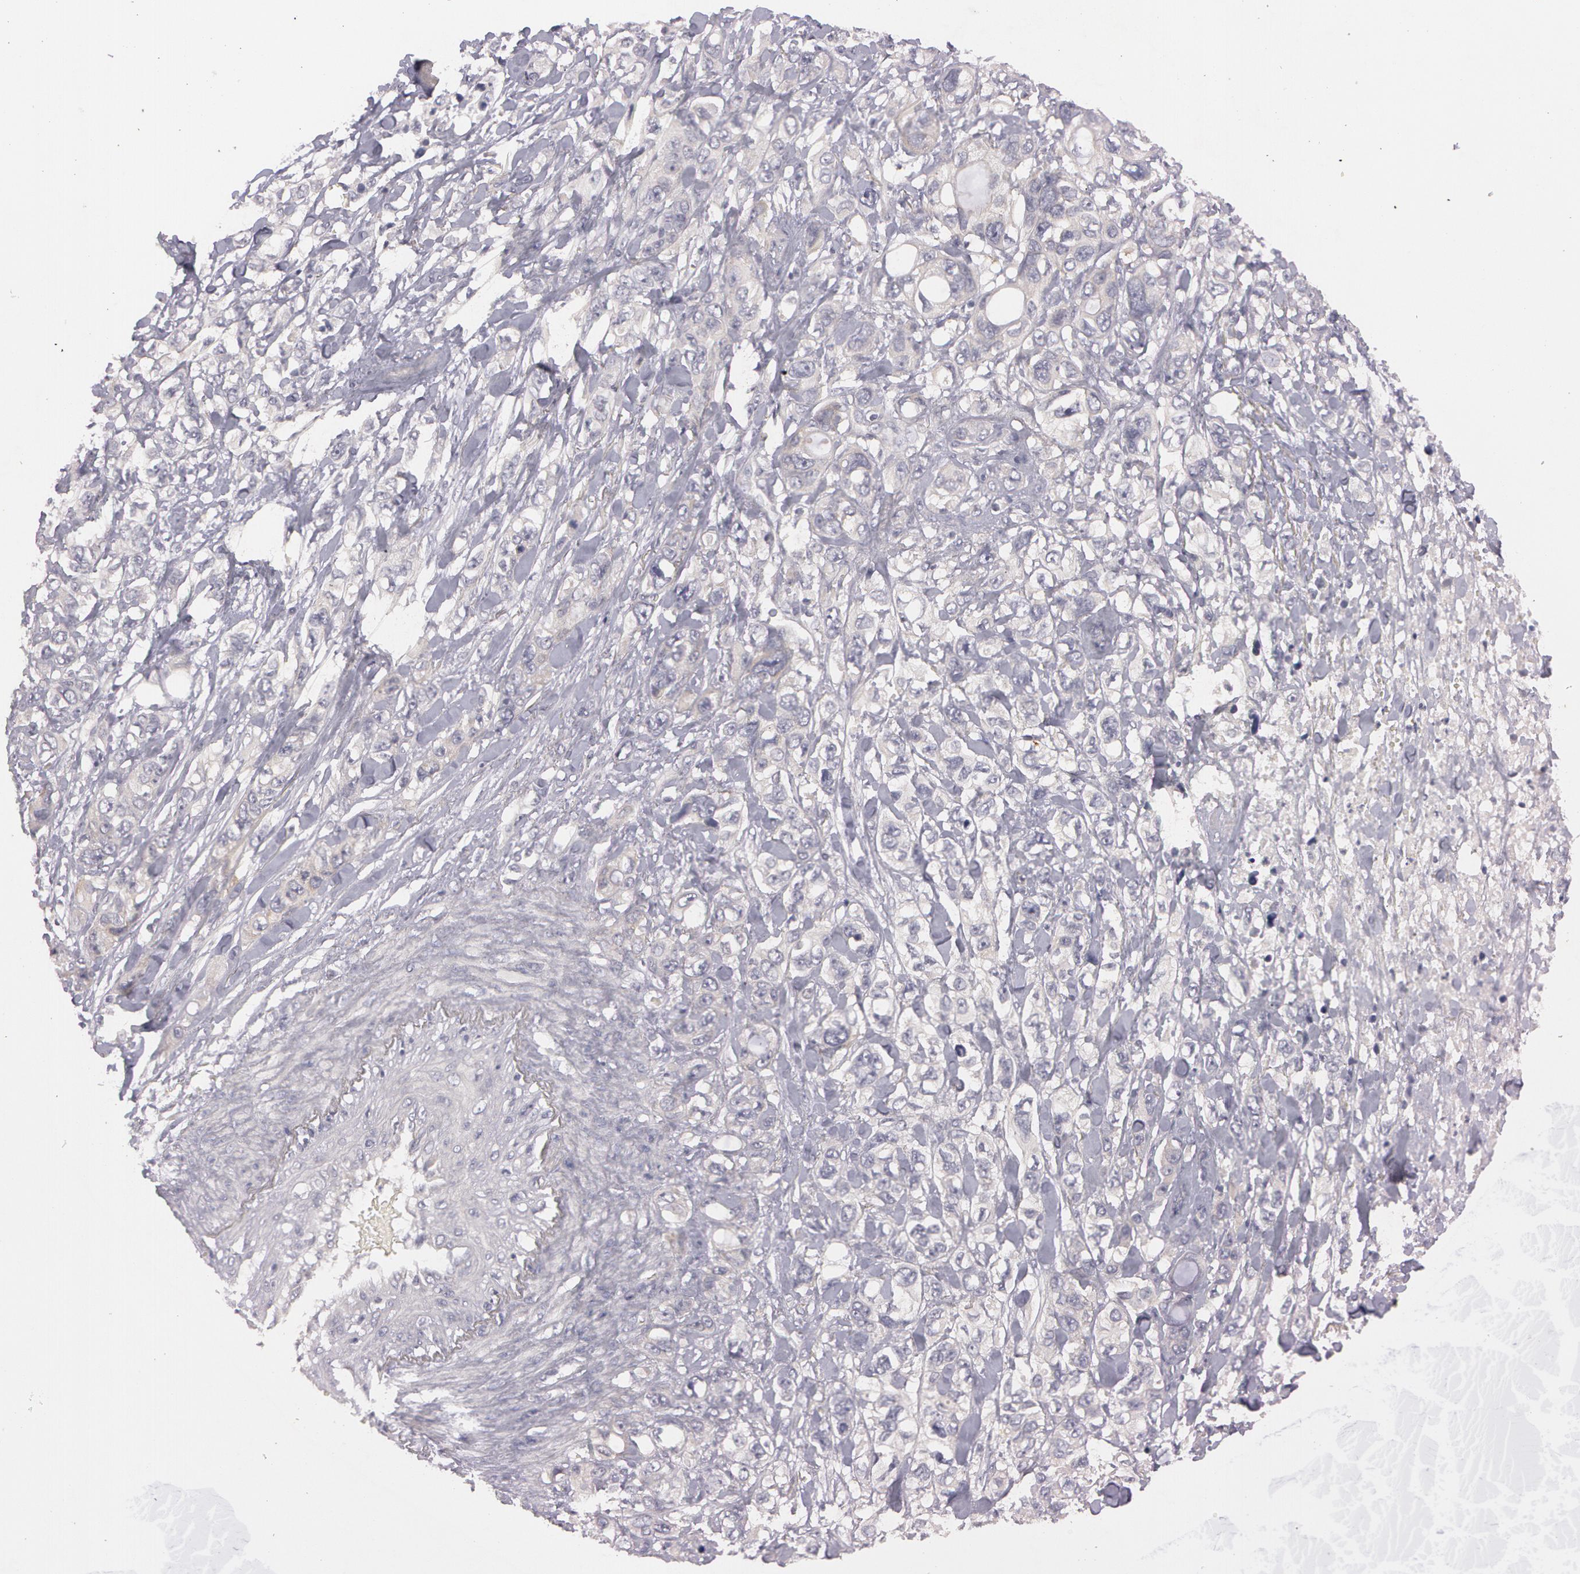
{"staining": {"intensity": "weak", "quantity": "25%-75%", "location": "cytoplasmic/membranous"}, "tissue": "stomach cancer", "cell_type": "Tumor cells", "image_type": "cancer", "snomed": [{"axis": "morphology", "description": "Adenocarcinoma, NOS"}, {"axis": "topography", "description": "Stomach, upper"}], "caption": "This photomicrograph demonstrates immunohistochemistry (IHC) staining of human stomach cancer, with low weak cytoplasmic/membranous positivity in approximately 25%-75% of tumor cells.", "gene": "MXRA5", "patient": {"sex": "male", "age": 47}}